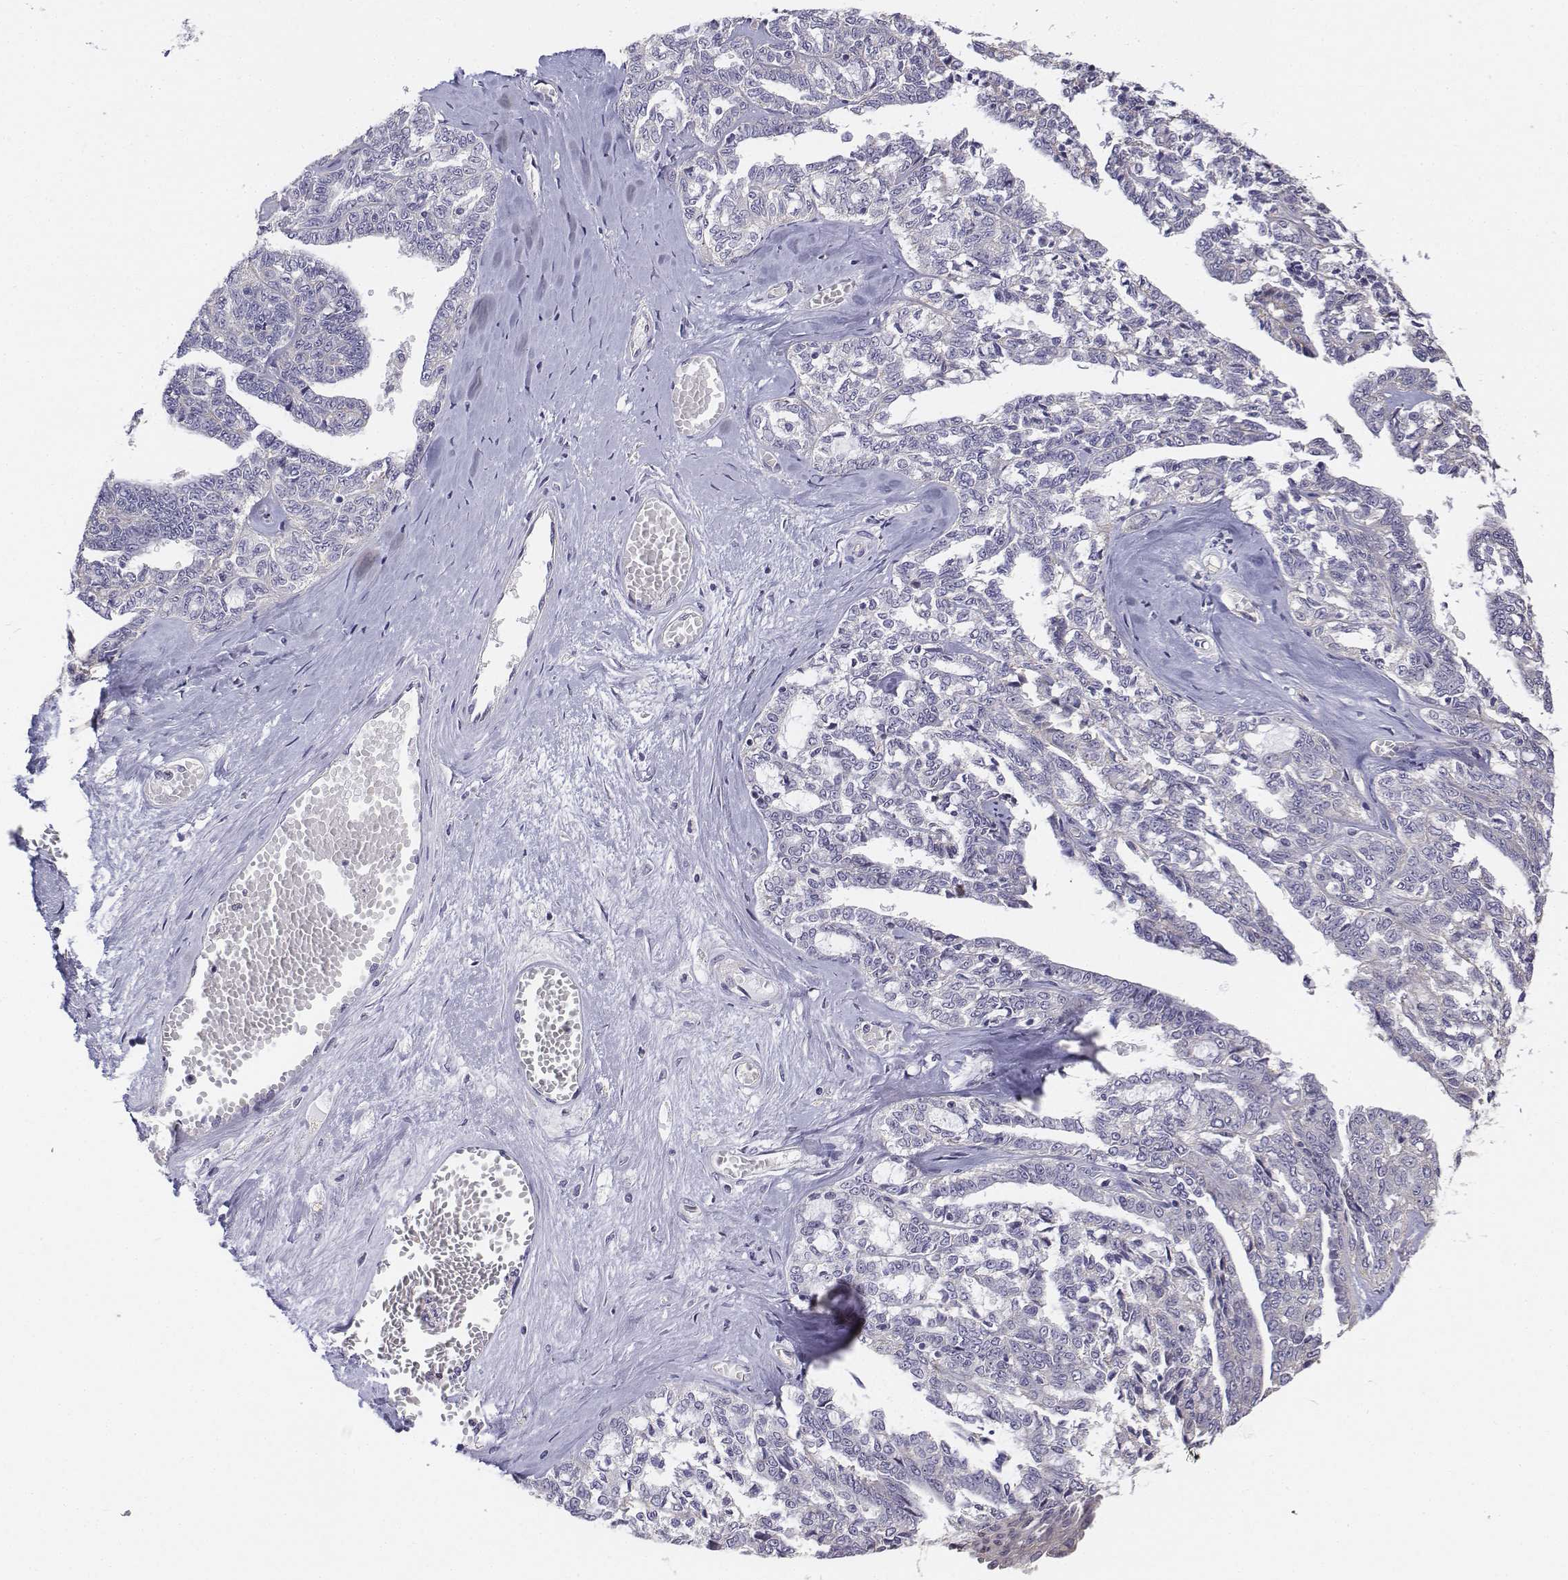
{"staining": {"intensity": "negative", "quantity": "none", "location": "none"}, "tissue": "ovarian cancer", "cell_type": "Tumor cells", "image_type": "cancer", "snomed": [{"axis": "morphology", "description": "Cystadenocarcinoma, serous, NOS"}, {"axis": "topography", "description": "Ovary"}], "caption": "This is an immunohistochemistry (IHC) image of ovarian cancer (serous cystadenocarcinoma). There is no staining in tumor cells.", "gene": "LGSN", "patient": {"sex": "female", "age": 71}}